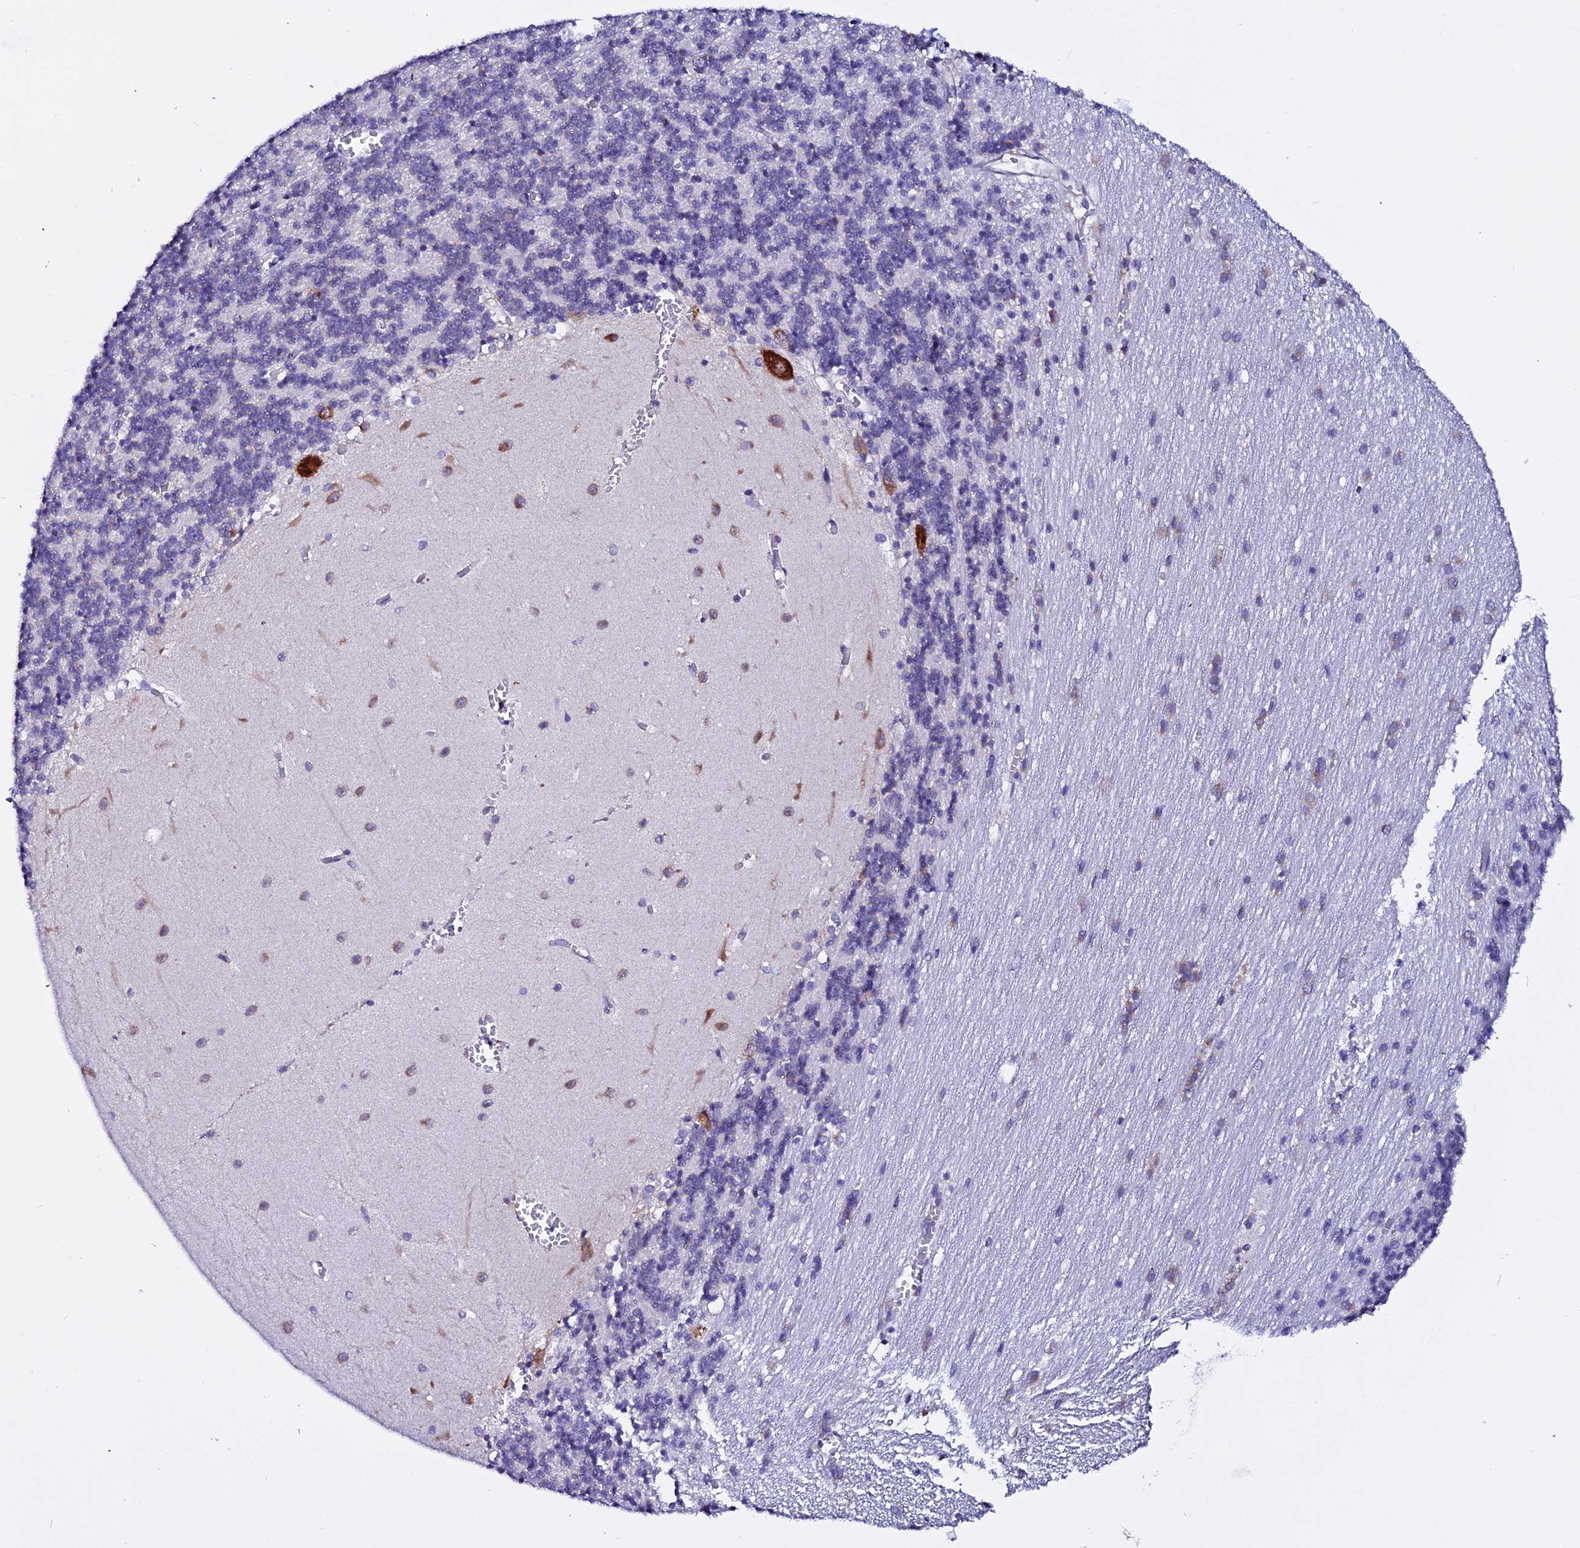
{"staining": {"intensity": "negative", "quantity": "none", "location": "none"}, "tissue": "cerebellum", "cell_type": "Cells in granular layer", "image_type": "normal", "snomed": [{"axis": "morphology", "description": "Normal tissue, NOS"}, {"axis": "topography", "description": "Cerebellum"}], "caption": "Cerebellum was stained to show a protein in brown. There is no significant staining in cells in granular layer. The staining is performed using DAB brown chromogen with nuclei counter-stained in using hematoxylin.", "gene": "EEF1G", "patient": {"sex": "male", "age": 37}}